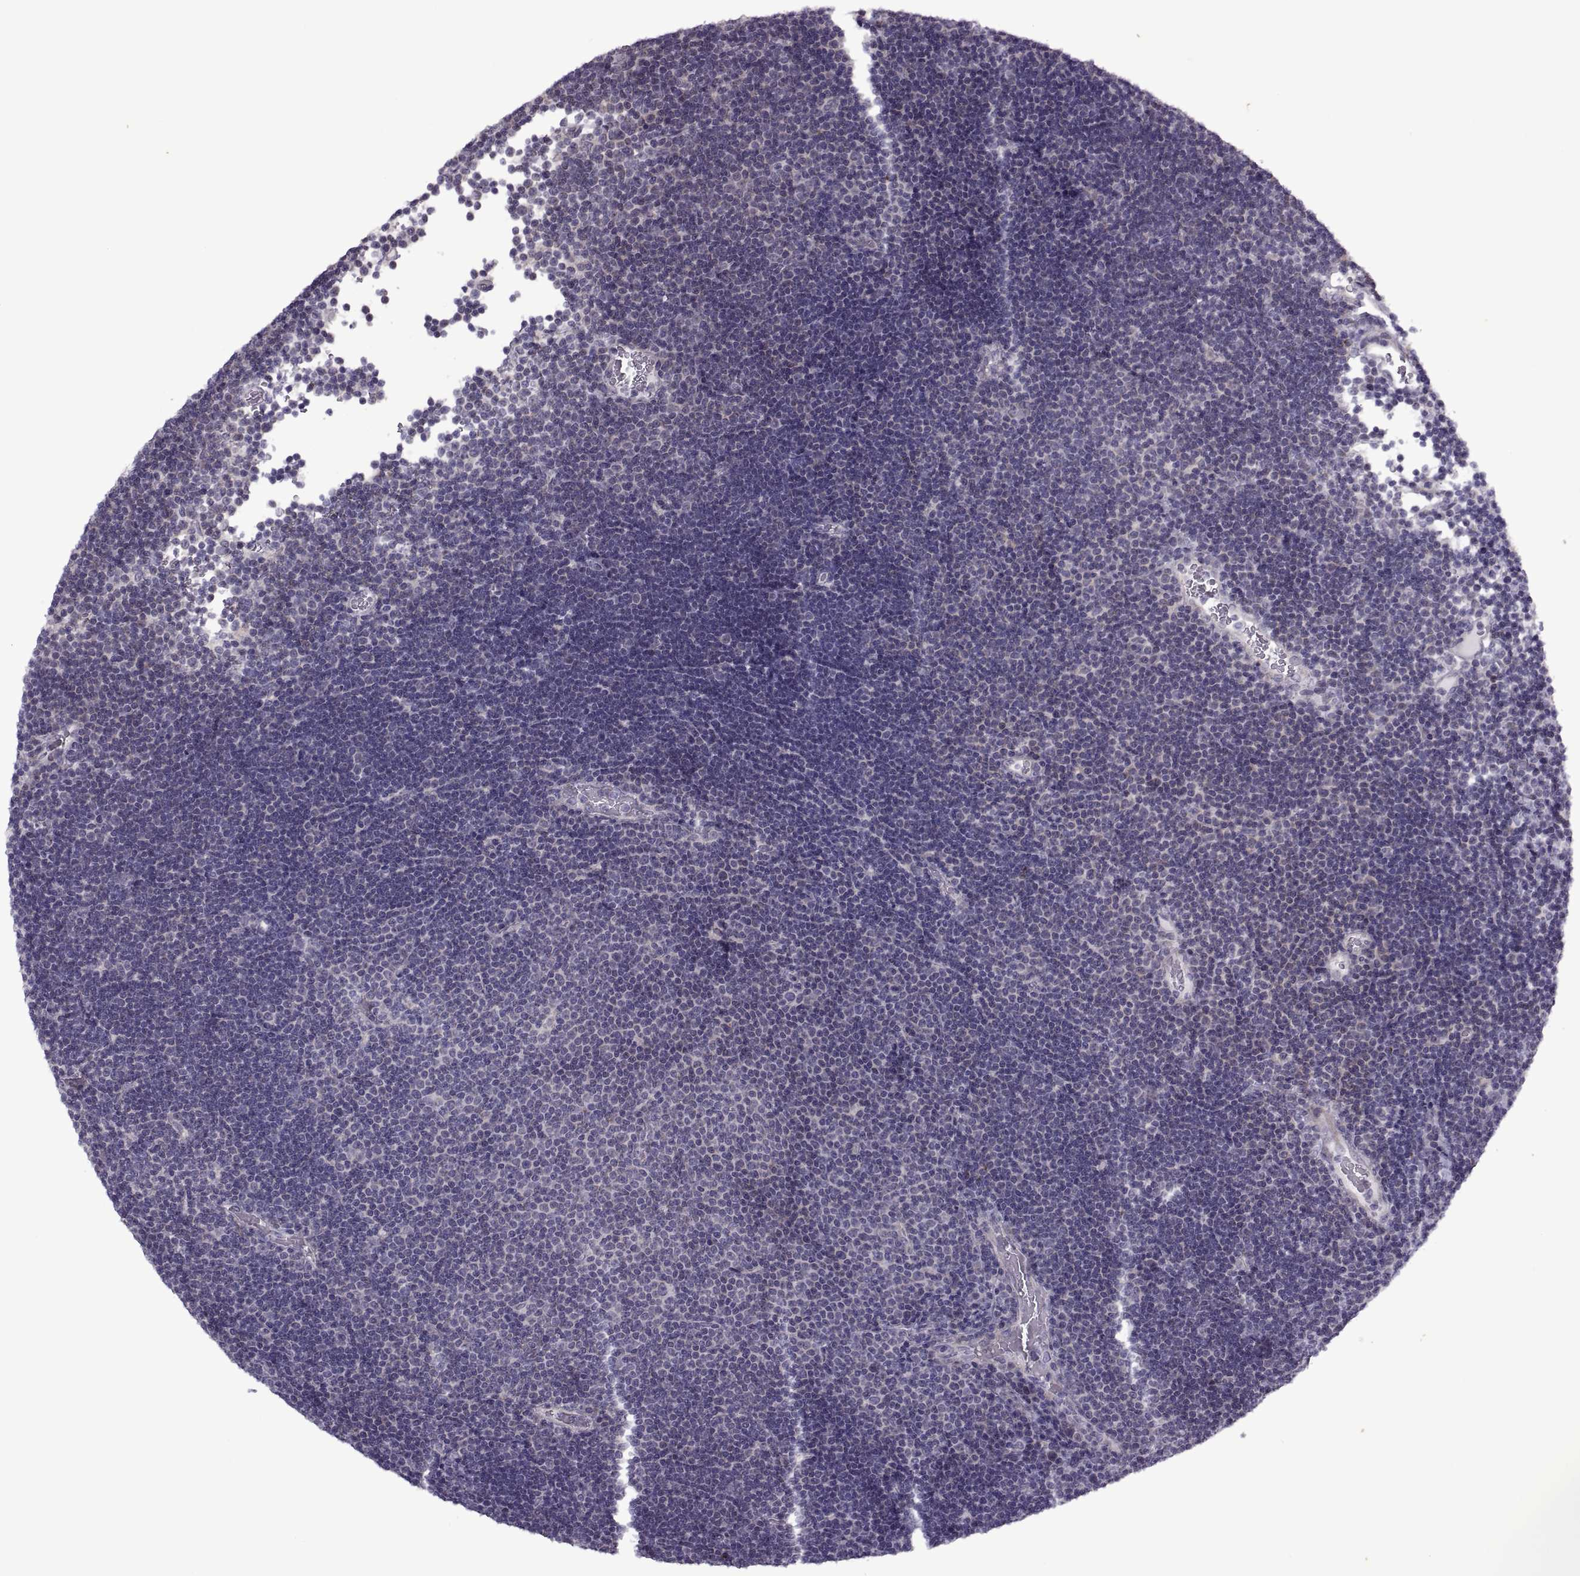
{"staining": {"intensity": "negative", "quantity": "none", "location": "none"}, "tissue": "lymphoma", "cell_type": "Tumor cells", "image_type": "cancer", "snomed": [{"axis": "morphology", "description": "Malignant lymphoma, non-Hodgkin's type, Low grade"}, {"axis": "topography", "description": "Brain"}], "caption": "High power microscopy photomicrograph of an immunohistochemistry (IHC) photomicrograph of lymphoma, revealing no significant expression in tumor cells.", "gene": "RIPK4", "patient": {"sex": "female", "age": 66}}